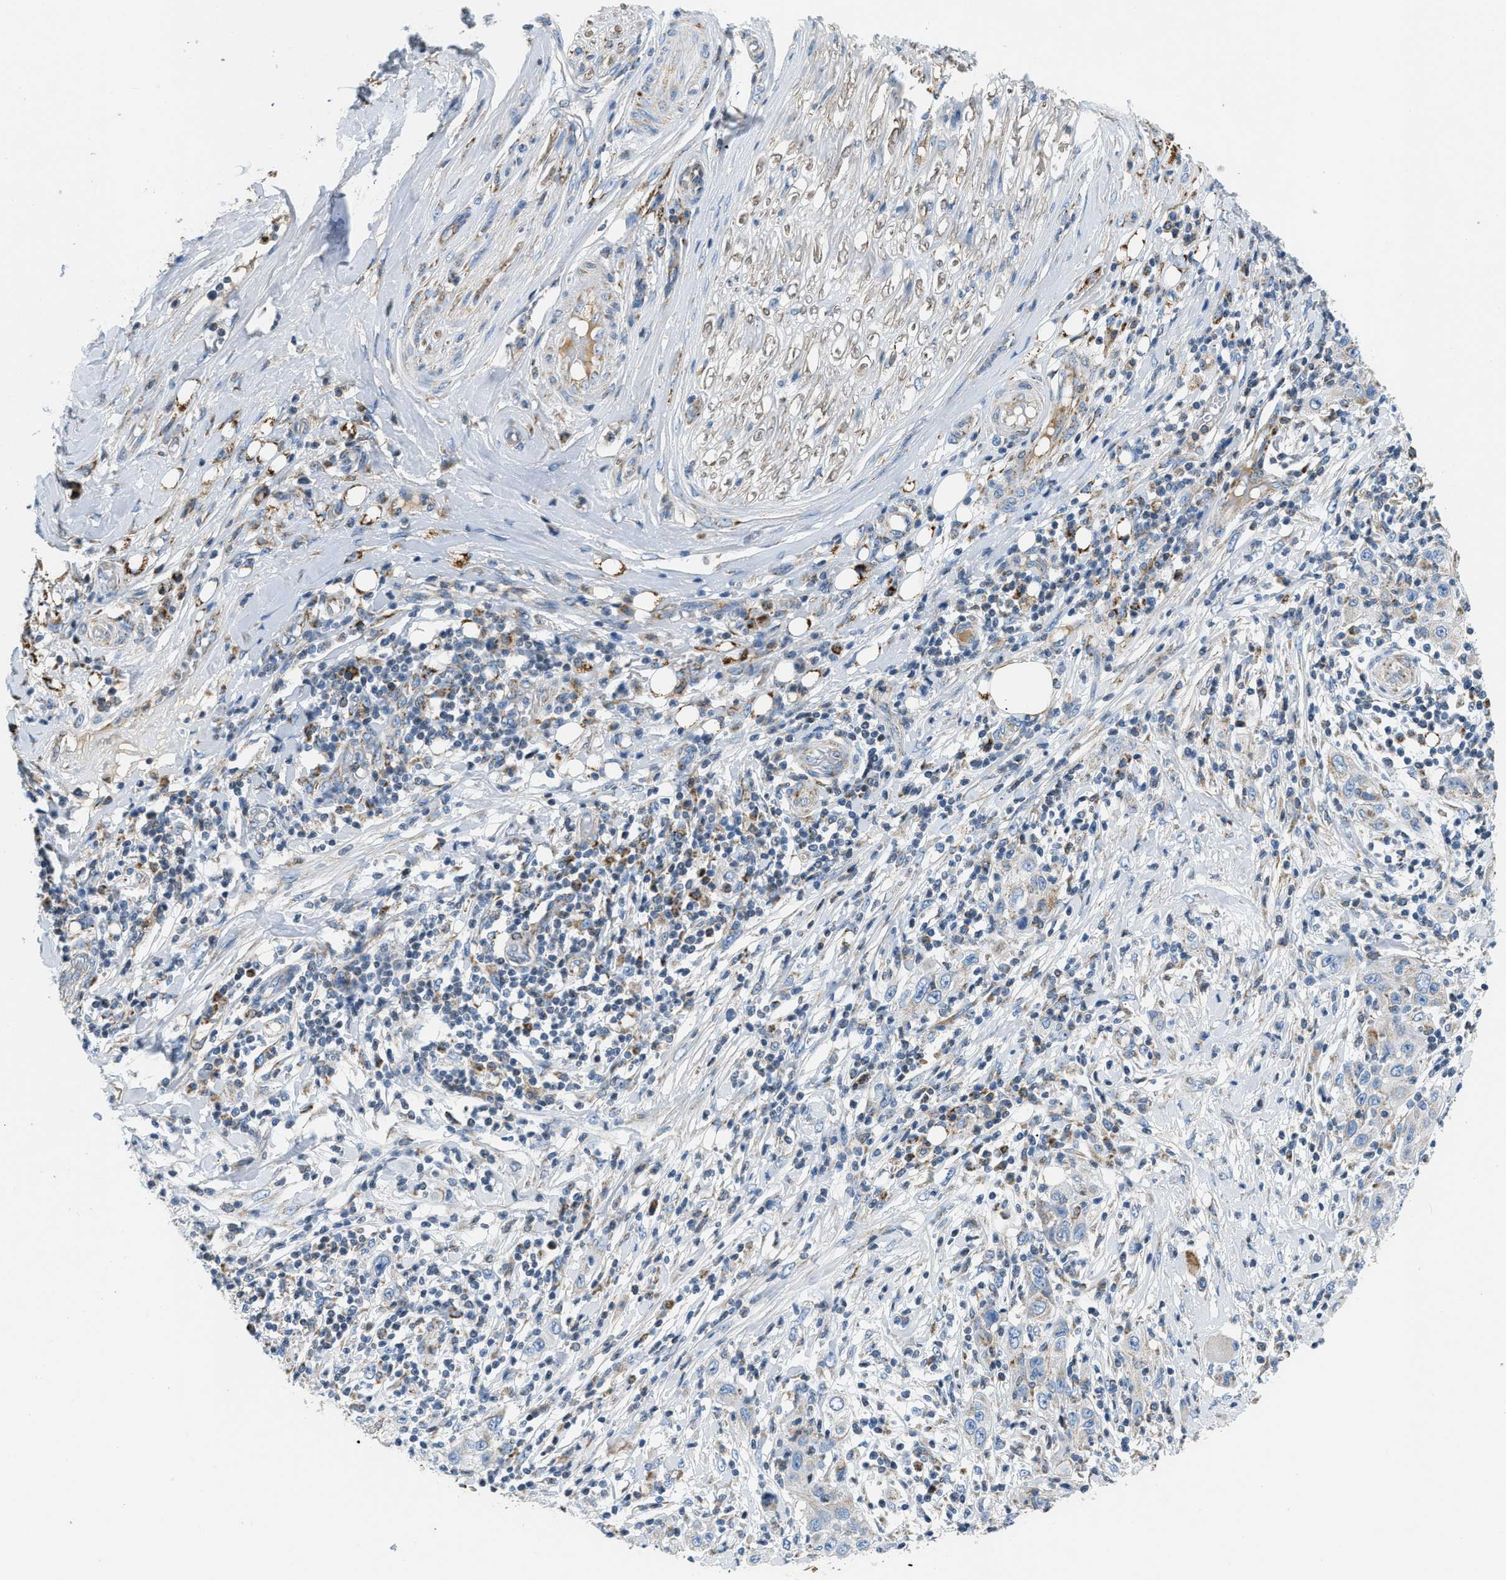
{"staining": {"intensity": "negative", "quantity": "none", "location": "none"}, "tissue": "skin cancer", "cell_type": "Tumor cells", "image_type": "cancer", "snomed": [{"axis": "morphology", "description": "Squamous cell carcinoma, NOS"}, {"axis": "topography", "description": "Skin"}], "caption": "High magnification brightfield microscopy of squamous cell carcinoma (skin) stained with DAB (3,3'-diaminobenzidine) (brown) and counterstained with hematoxylin (blue): tumor cells show no significant positivity. (DAB (3,3'-diaminobenzidine) IHC with hematoxylin counter stain).", "gene": "ACADVL", "patient": {"sex": "female", "age": 88}}